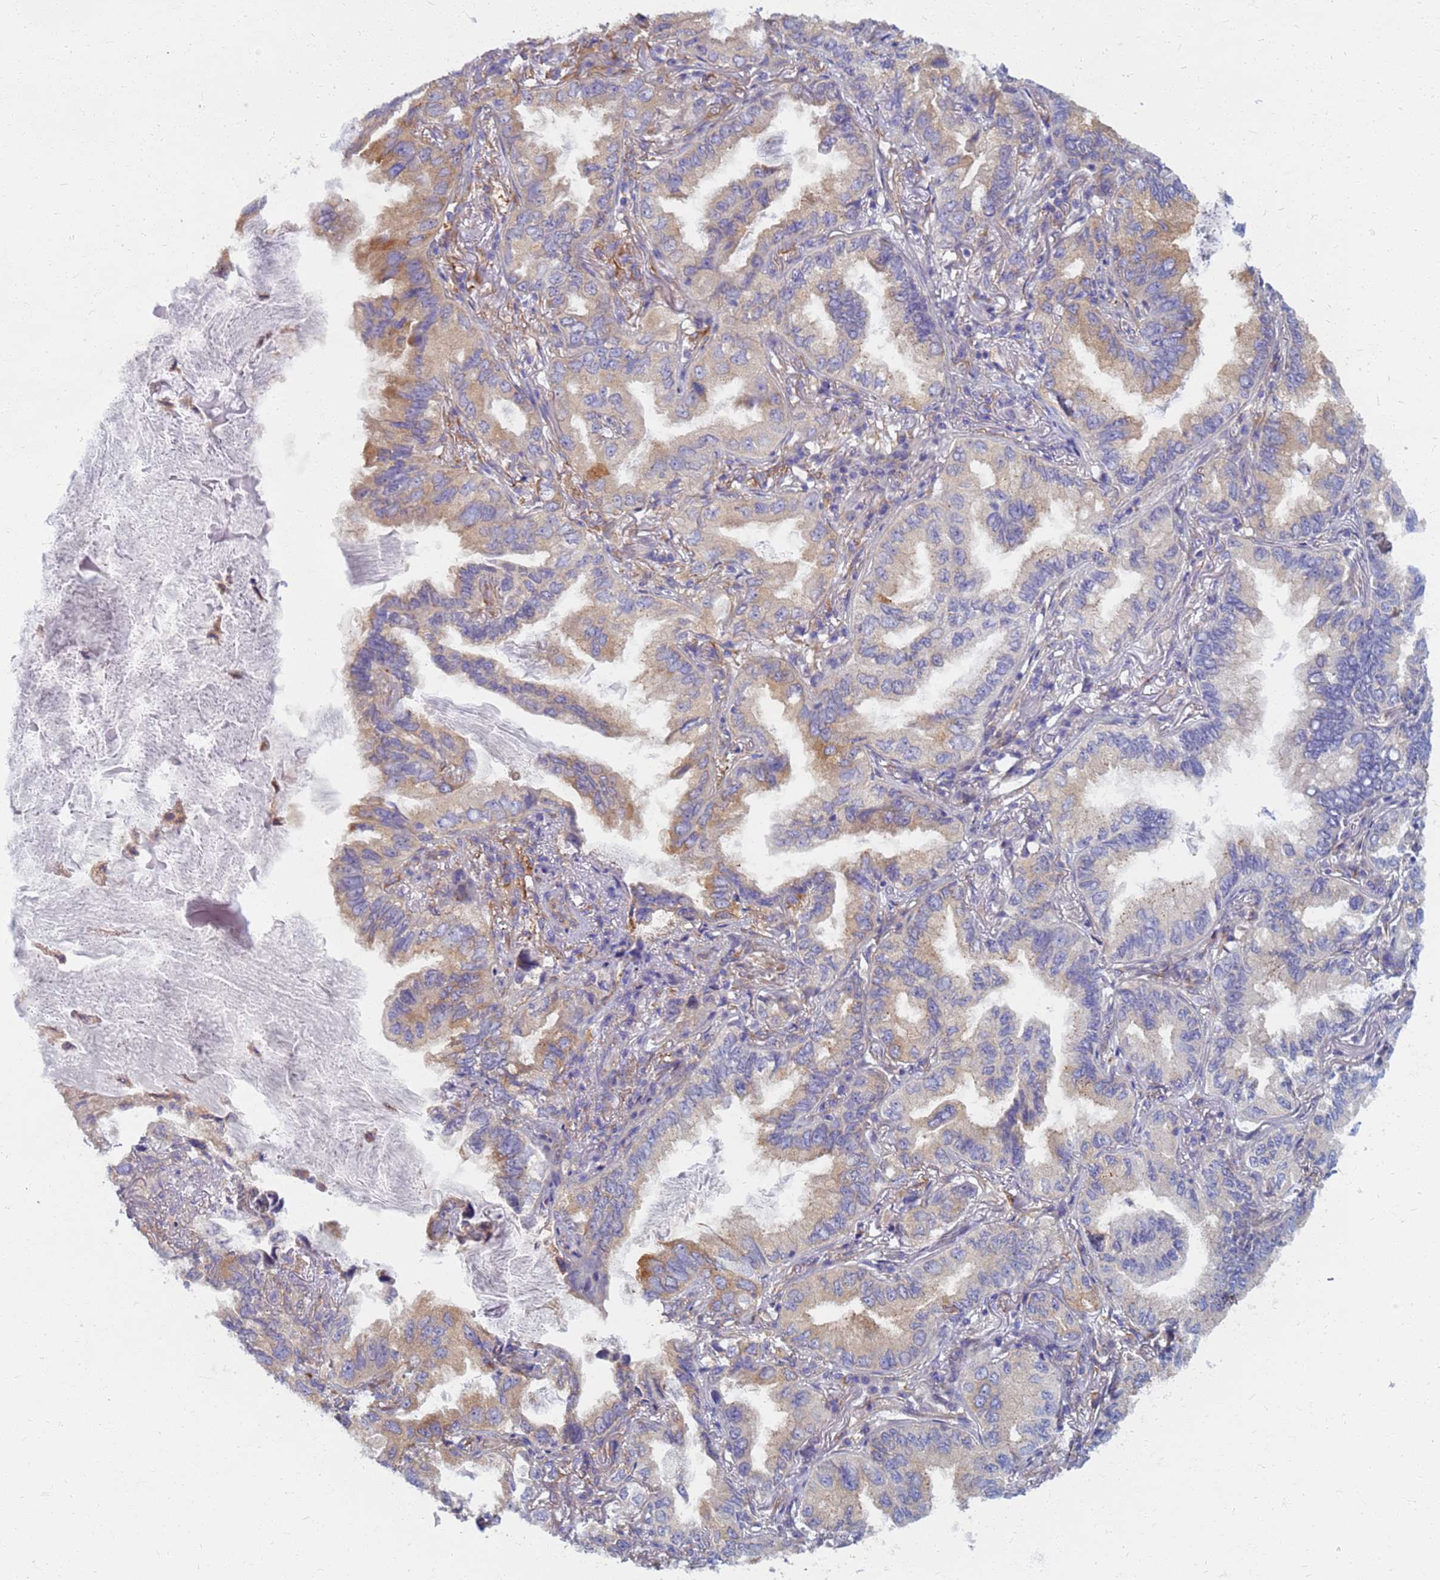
{"staining": {"intensity": "moderate", "quantity": "25%-75%", "location": "cytoplasmic/membranous"}, "tissue": "lung cancer", "cell_type": "Tumor cells", "image_type": "cancer", "snomed": [{"axis": "morphology", "description": "Adenocarcinoma, NOS"}, {"axis": "topography", "description": "Lung"}], "caption": "Immunohistochemistry (IHC) of lung cancer (adenocarcinoma) exhibits medium levels of moderate cytoplasmic/membranous staining in about 25%-75% of tumor cells.", "gene": "EEA1", "patient": {"sex": "female", "age": 69}}